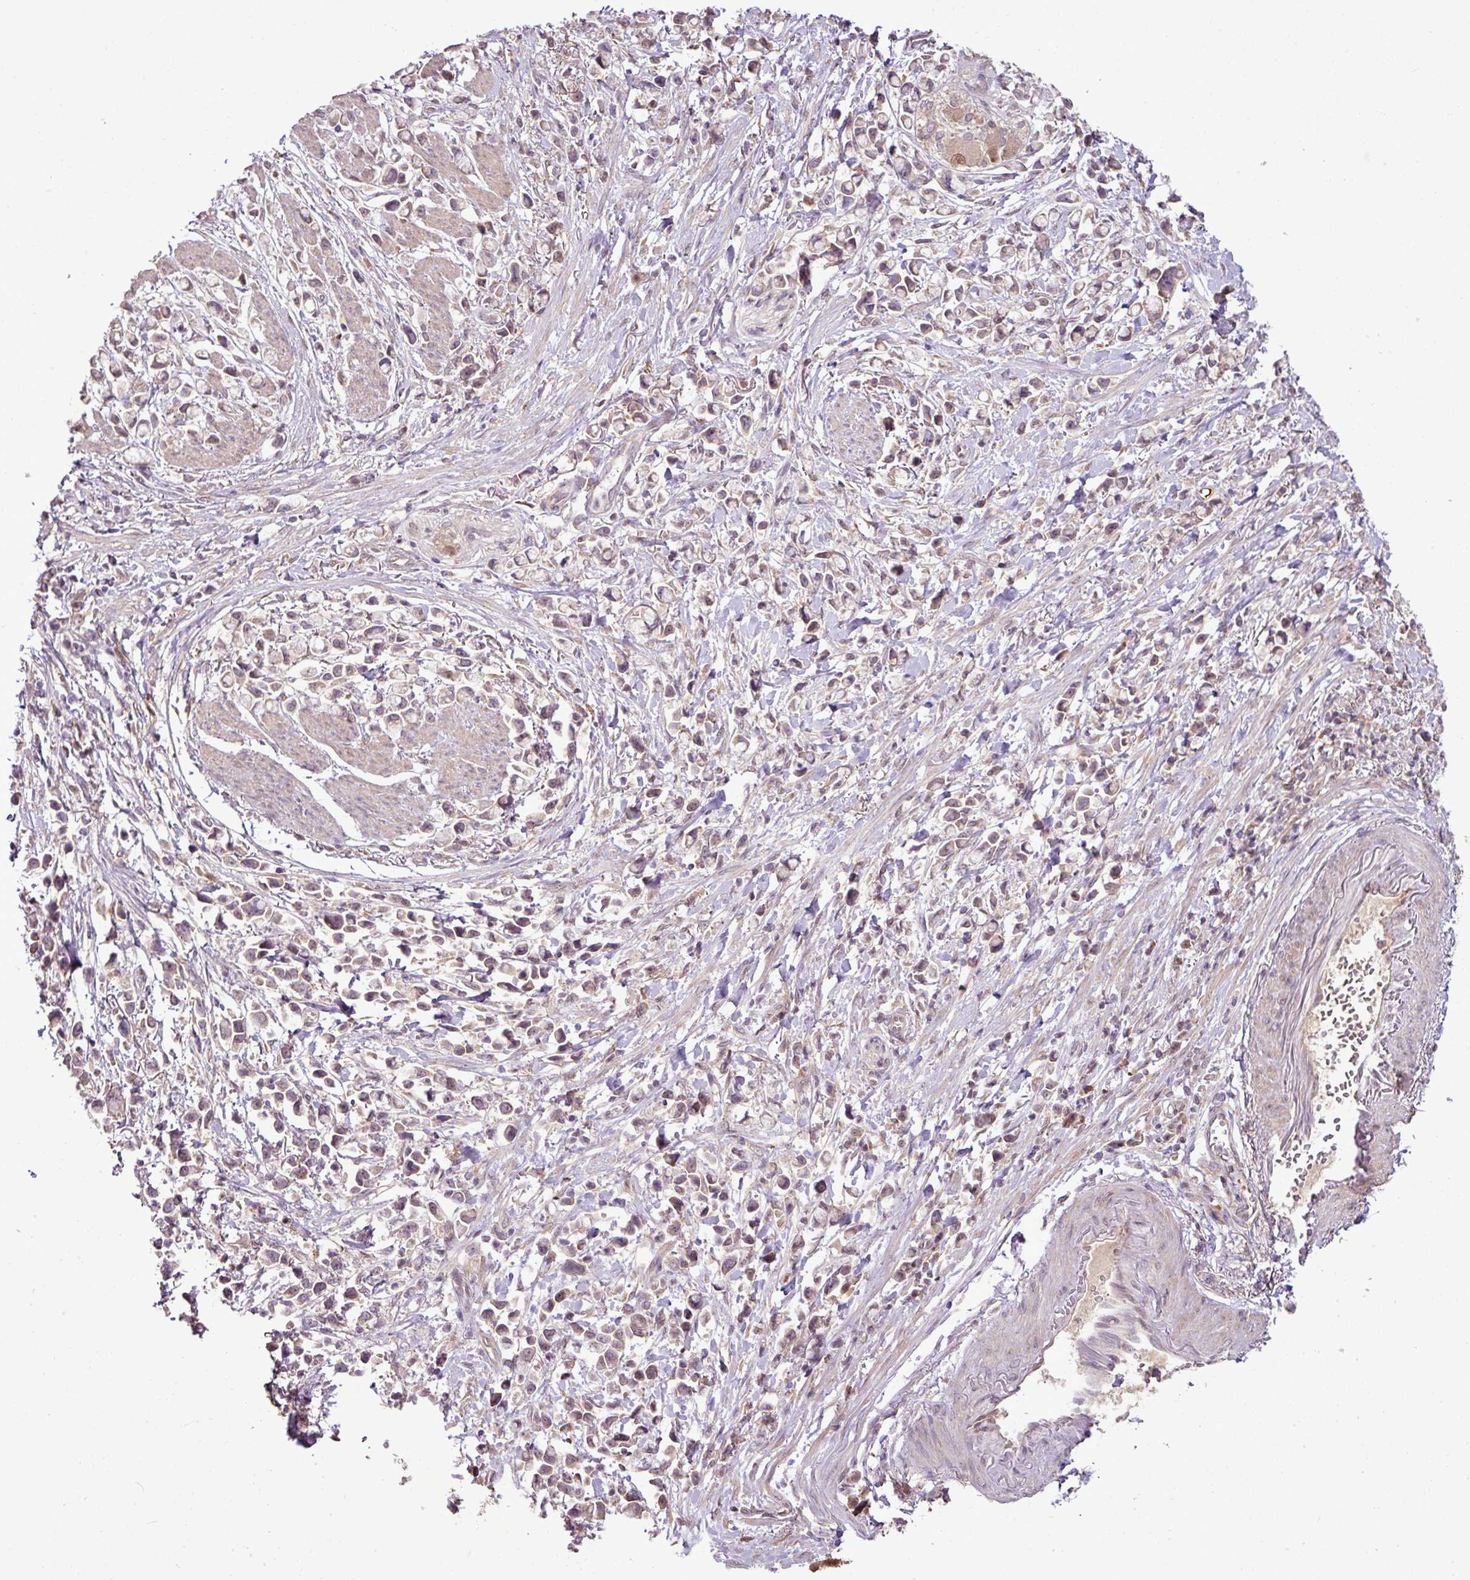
{"staining": {"intensity": "weak", "quantity": "25%-75%", "location": "cytoplasmic/membranous,nuclear"}, "tissue": "stomach cancer", "cell_type": "Tumor cells", "image_type": "cancer", "snomed": [{"axis": "morphology", "description": "Adenocarcinoma, NOS"}, {"axis": "topography", "description": "Stomach"}], "caption": "Adenocarcinoma (stomach) stained with immunohistochemistry (IHC) shows weak cytoplasmic/membranous and nuclear positivity in approximately 25%-75% of tumor cells.", "gene": "DNAAF4", "patient": {"sex": "female", "age": 81}}